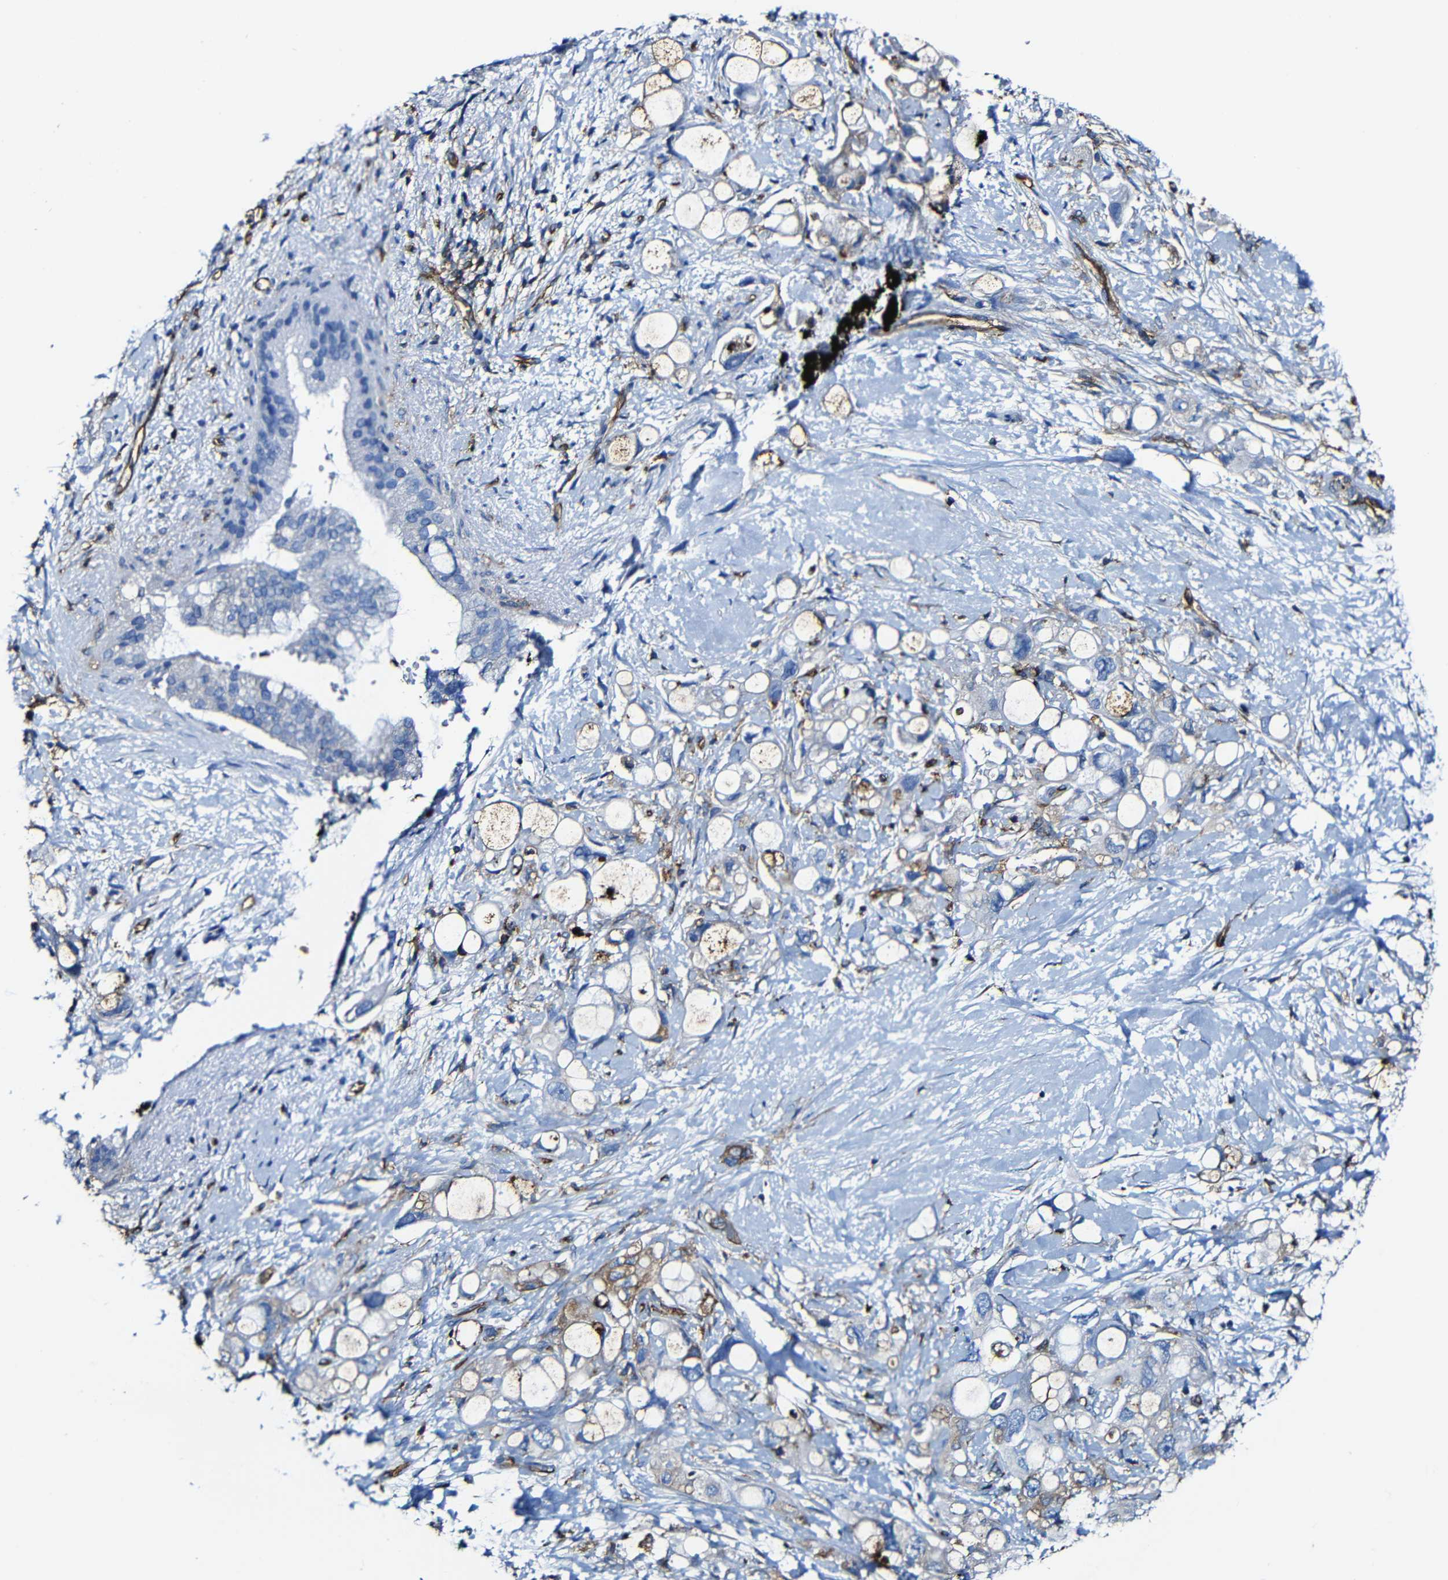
{"staining": {"intensity": "negative", "quantity": "none", "location": "none"}, "tissue": "pancreatic cancer", "cell_type": "Tumor cells", "image_type": "cancer", "snomed": [{"axis": "morphology", "description": "Adenocarcinoma, NOS"}, {"axis": "topography", "description": "Pancreas"}], "caption": "Tumor cells show no significant staining in pancreatic cancer. (IHC, brightfield microscopy, high magnification).", "gene": "MSN", "patient": {"sex": "female", "age": 56}}